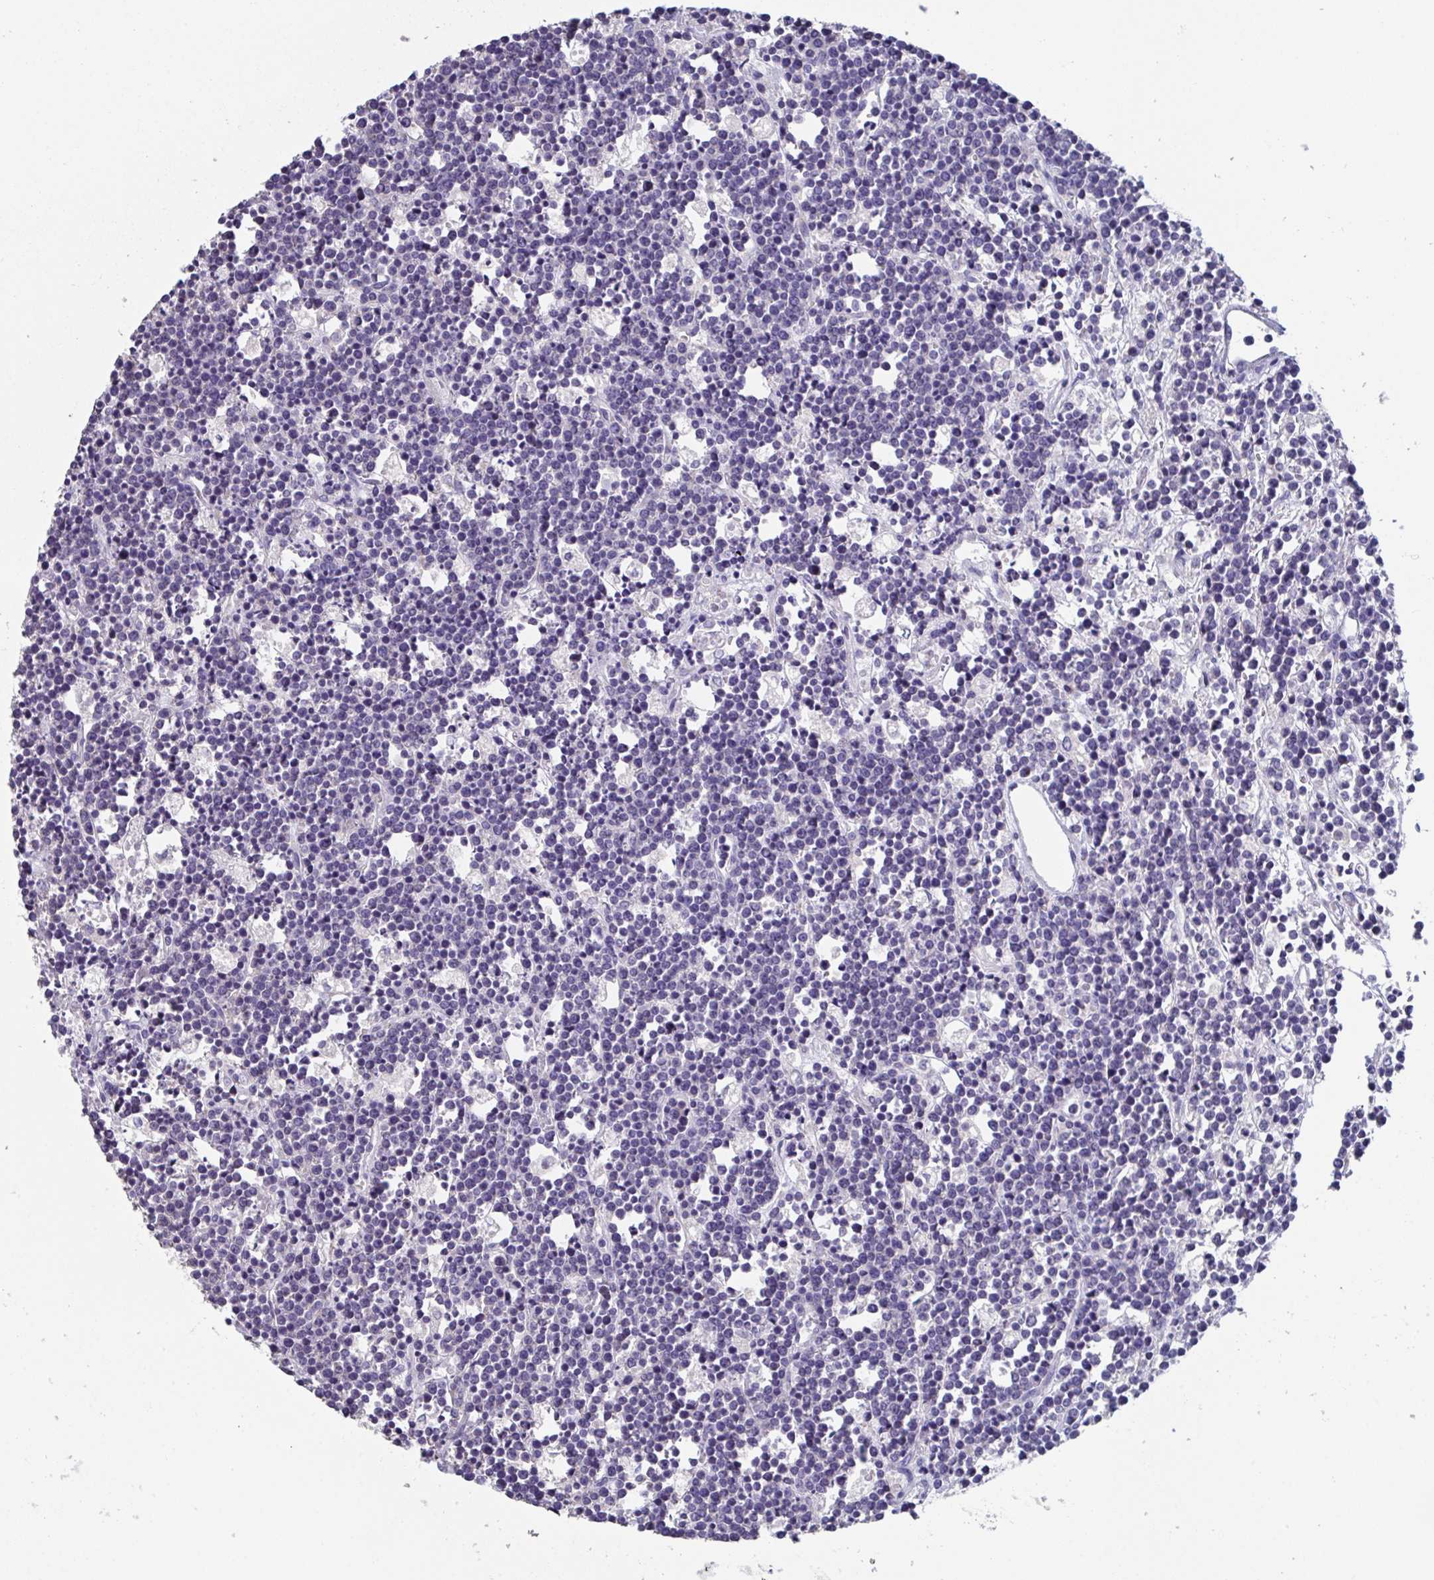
{"staining": {"intensity": "negative", "quantity": "none", "location": "none"}, "tissue": "lymphoma", "cell_type": "Tumor cells", "image_type": "cancer", "snomed": [{"axis": "morphology", "description": "Malignant lymphoma, non-Hodgkin's type, High grade"}, {"axis": "topography", "description": "Ovary"}], "caption": "Protein analysis of high-grade malignant lymphoma, non-Hodgkin's type shows no significant staining in tumor cells.", "gene": "LRRC58", "patient": {"sex": "female", "age": 56}}